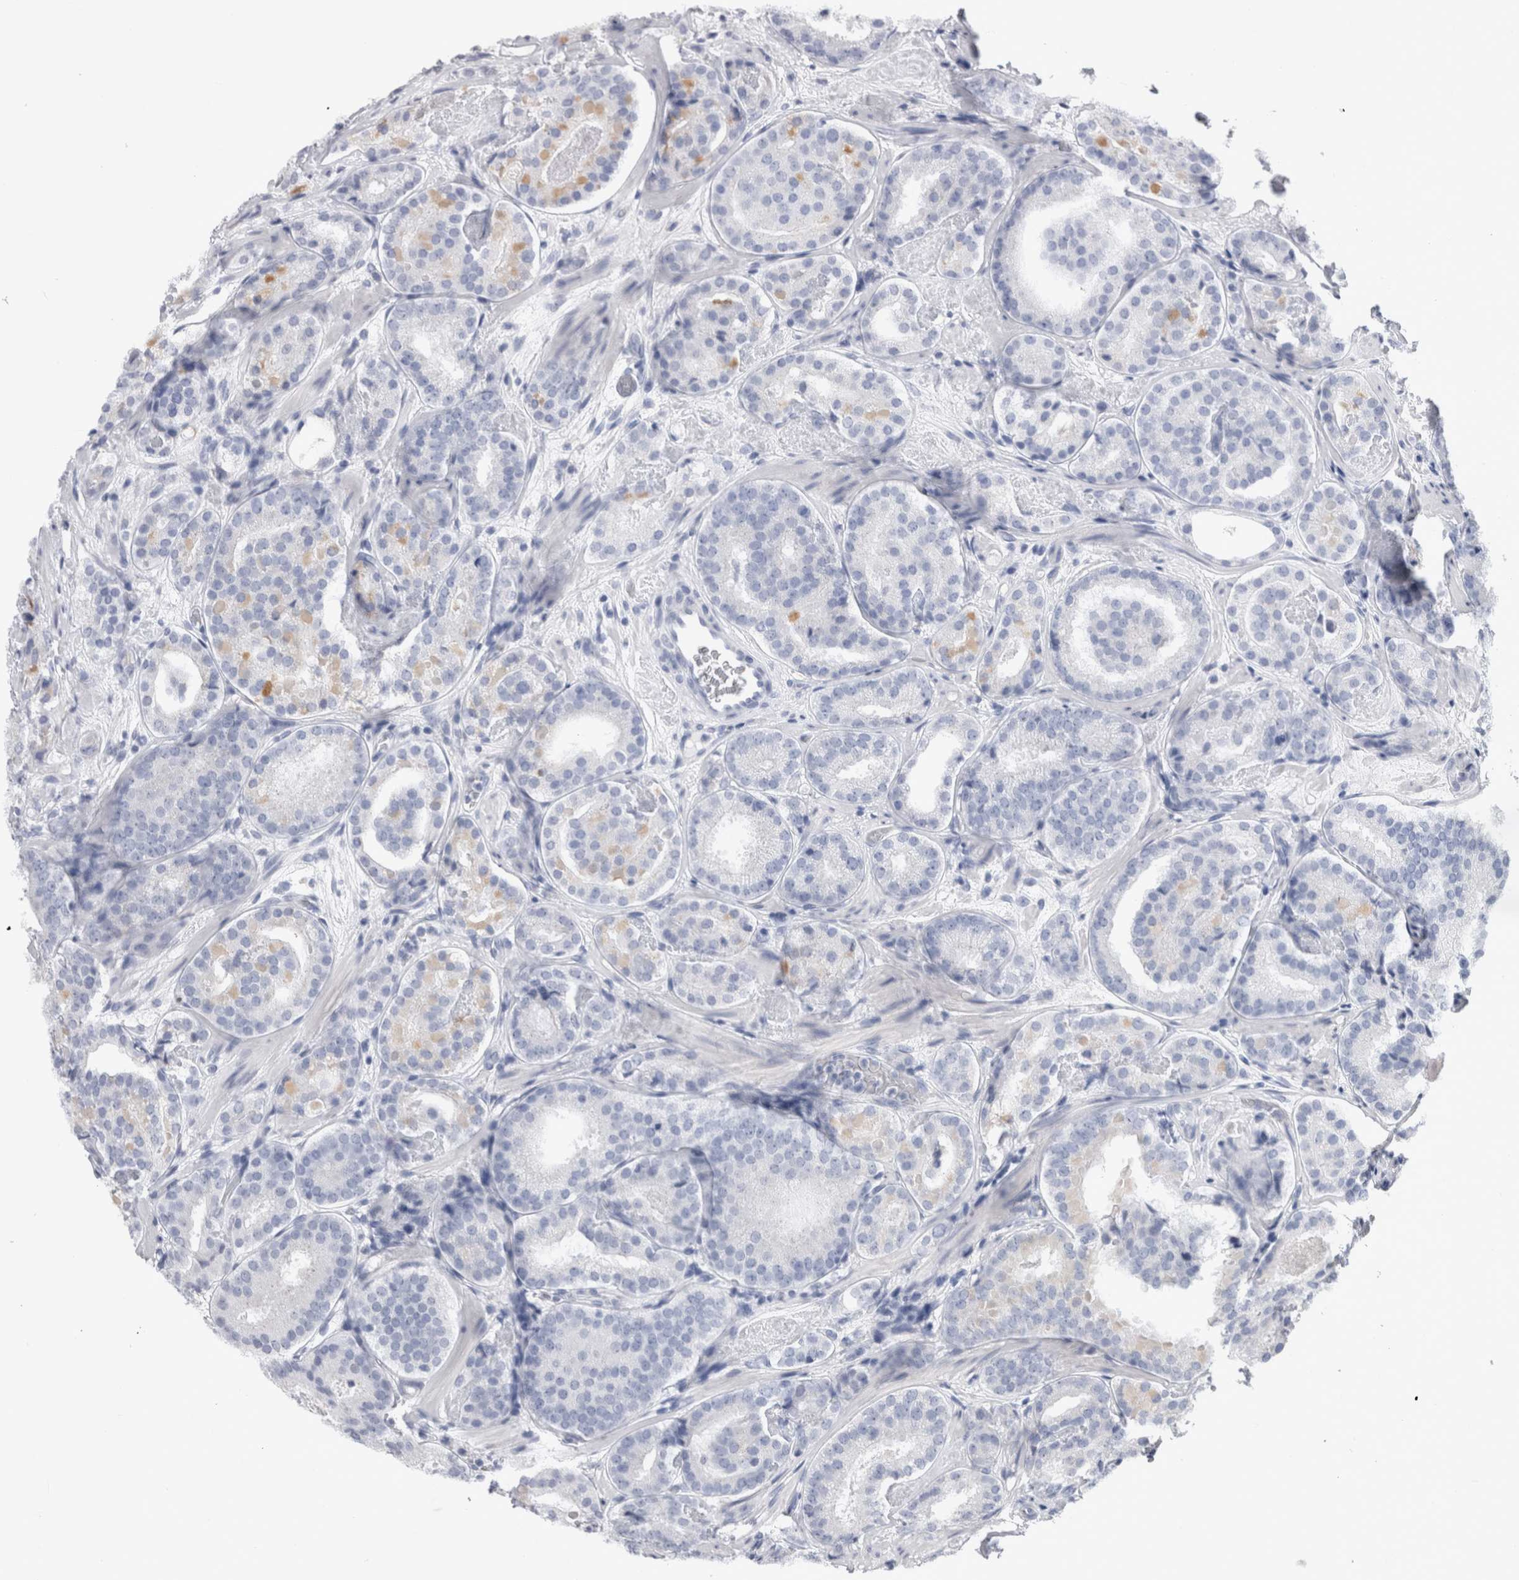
{"staining": {"intensity": "negative", "quantity": "none", "location": "none"}, "tissue": "prostate cancer", "cell_type": "Tumor cells", "image_type": "cancer", "snomed": [{"axis": "morphology", "description": "Adenocarcinoma, Low grade"}, {"axis": "topography", "description": "Prostate"}], "caption": "Immunohistochemical staining of human prostate cancer displays no significant positivity in tumor cells.", "gene": "ZNF341", "patient": {"sex": "male", "age": 69}}